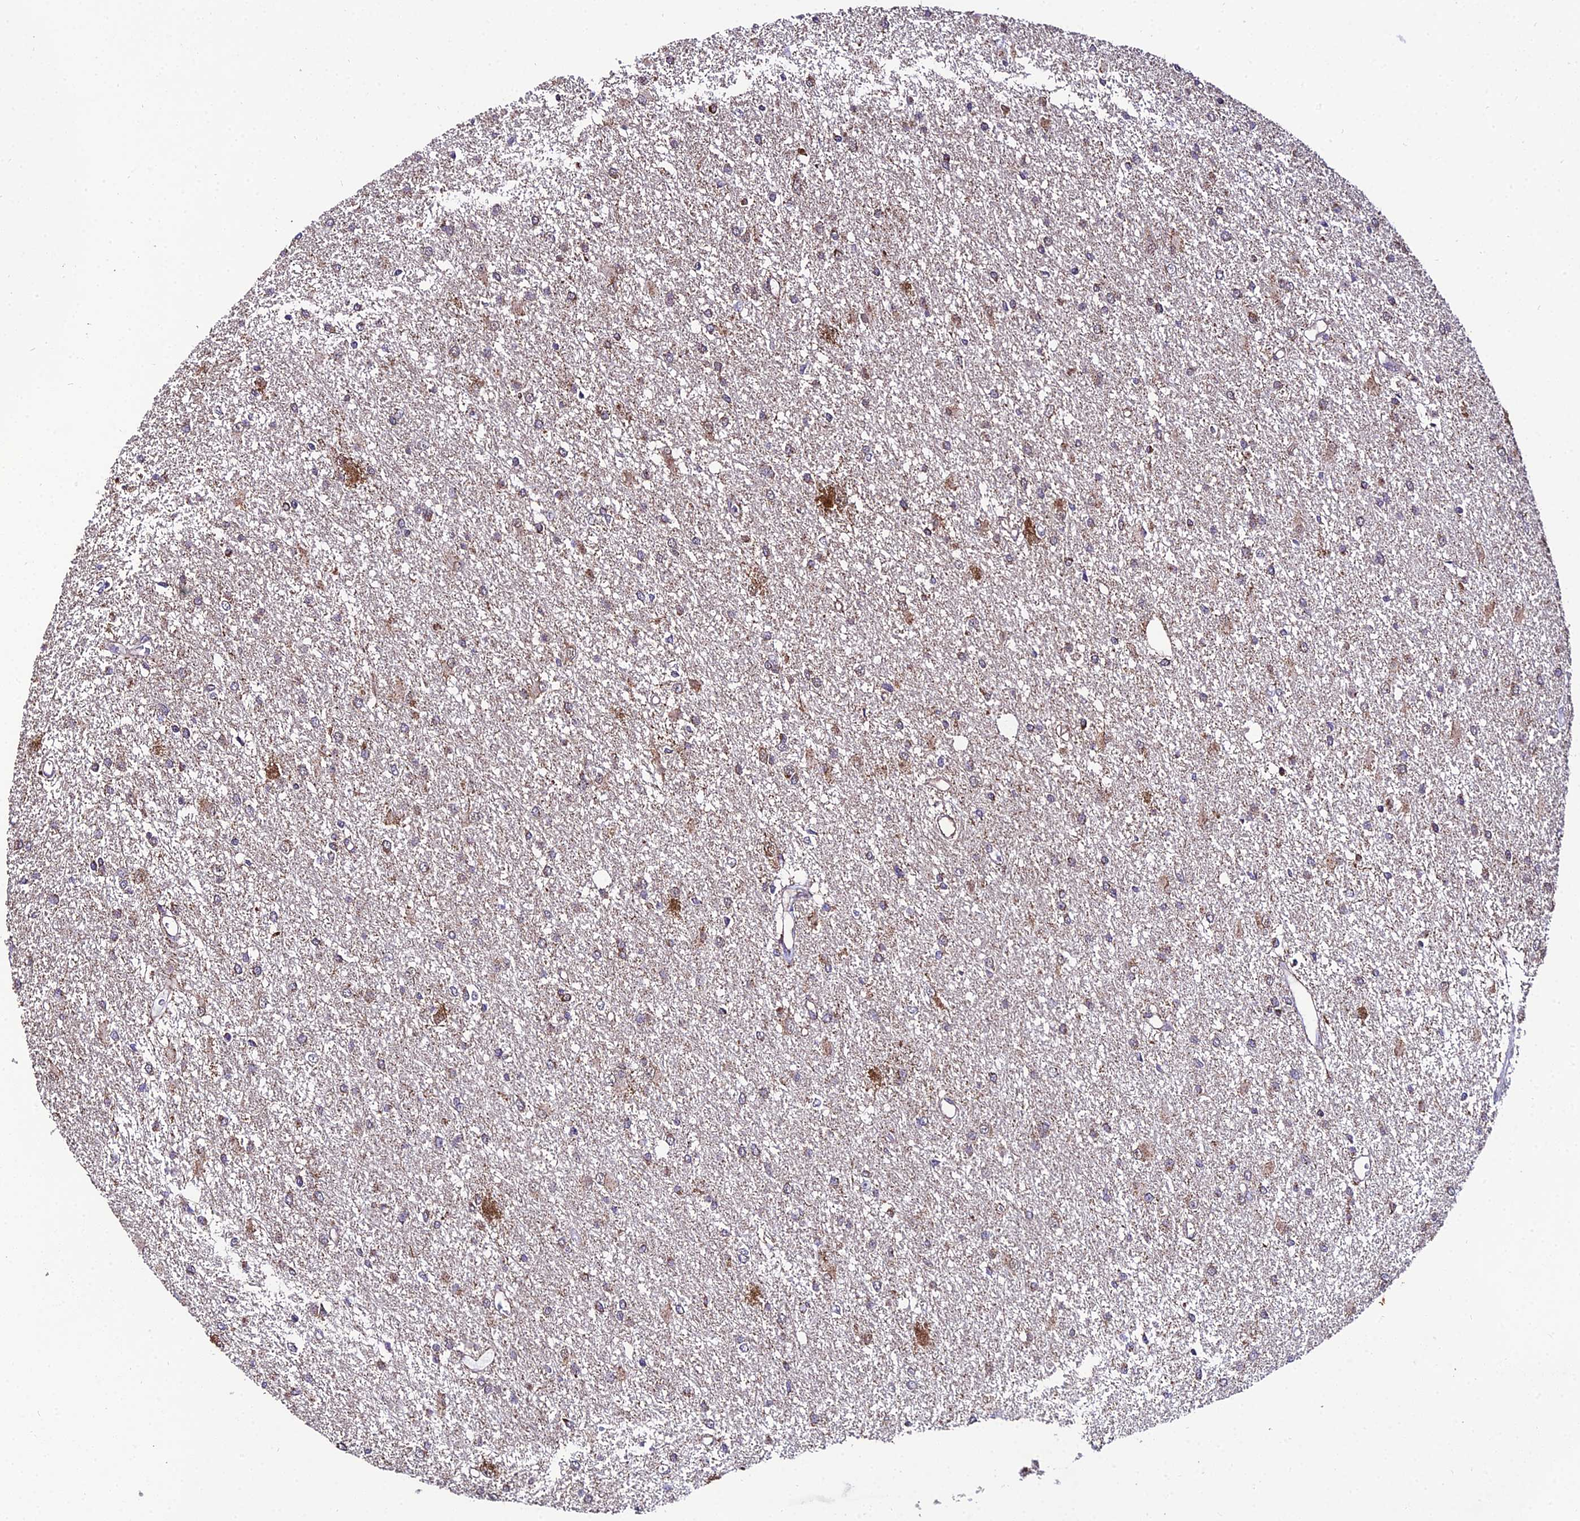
{"staining": {"intensity": "weak", "quantity": "25%-75%", "location": "cytoplasmic/membranous"}, "tissue": "glioma", "cell_type": "Tumor cells", "image_type": "cancer", "snomed": [{"axis": "morphology", "description": "Glioma, malignant, High grade"}, {"axis": "topography", "description": "Brain"}], "caption": "Glioma tissue shows weak cytoplasmic/membranous expression in about 25%-75% of tumor cells, visualized by immunohistochemistry. (IHC, brightfield microscopy, high magnification).", "gene": "PSMD2", "patient": {"sex": "female", "age": 50}}